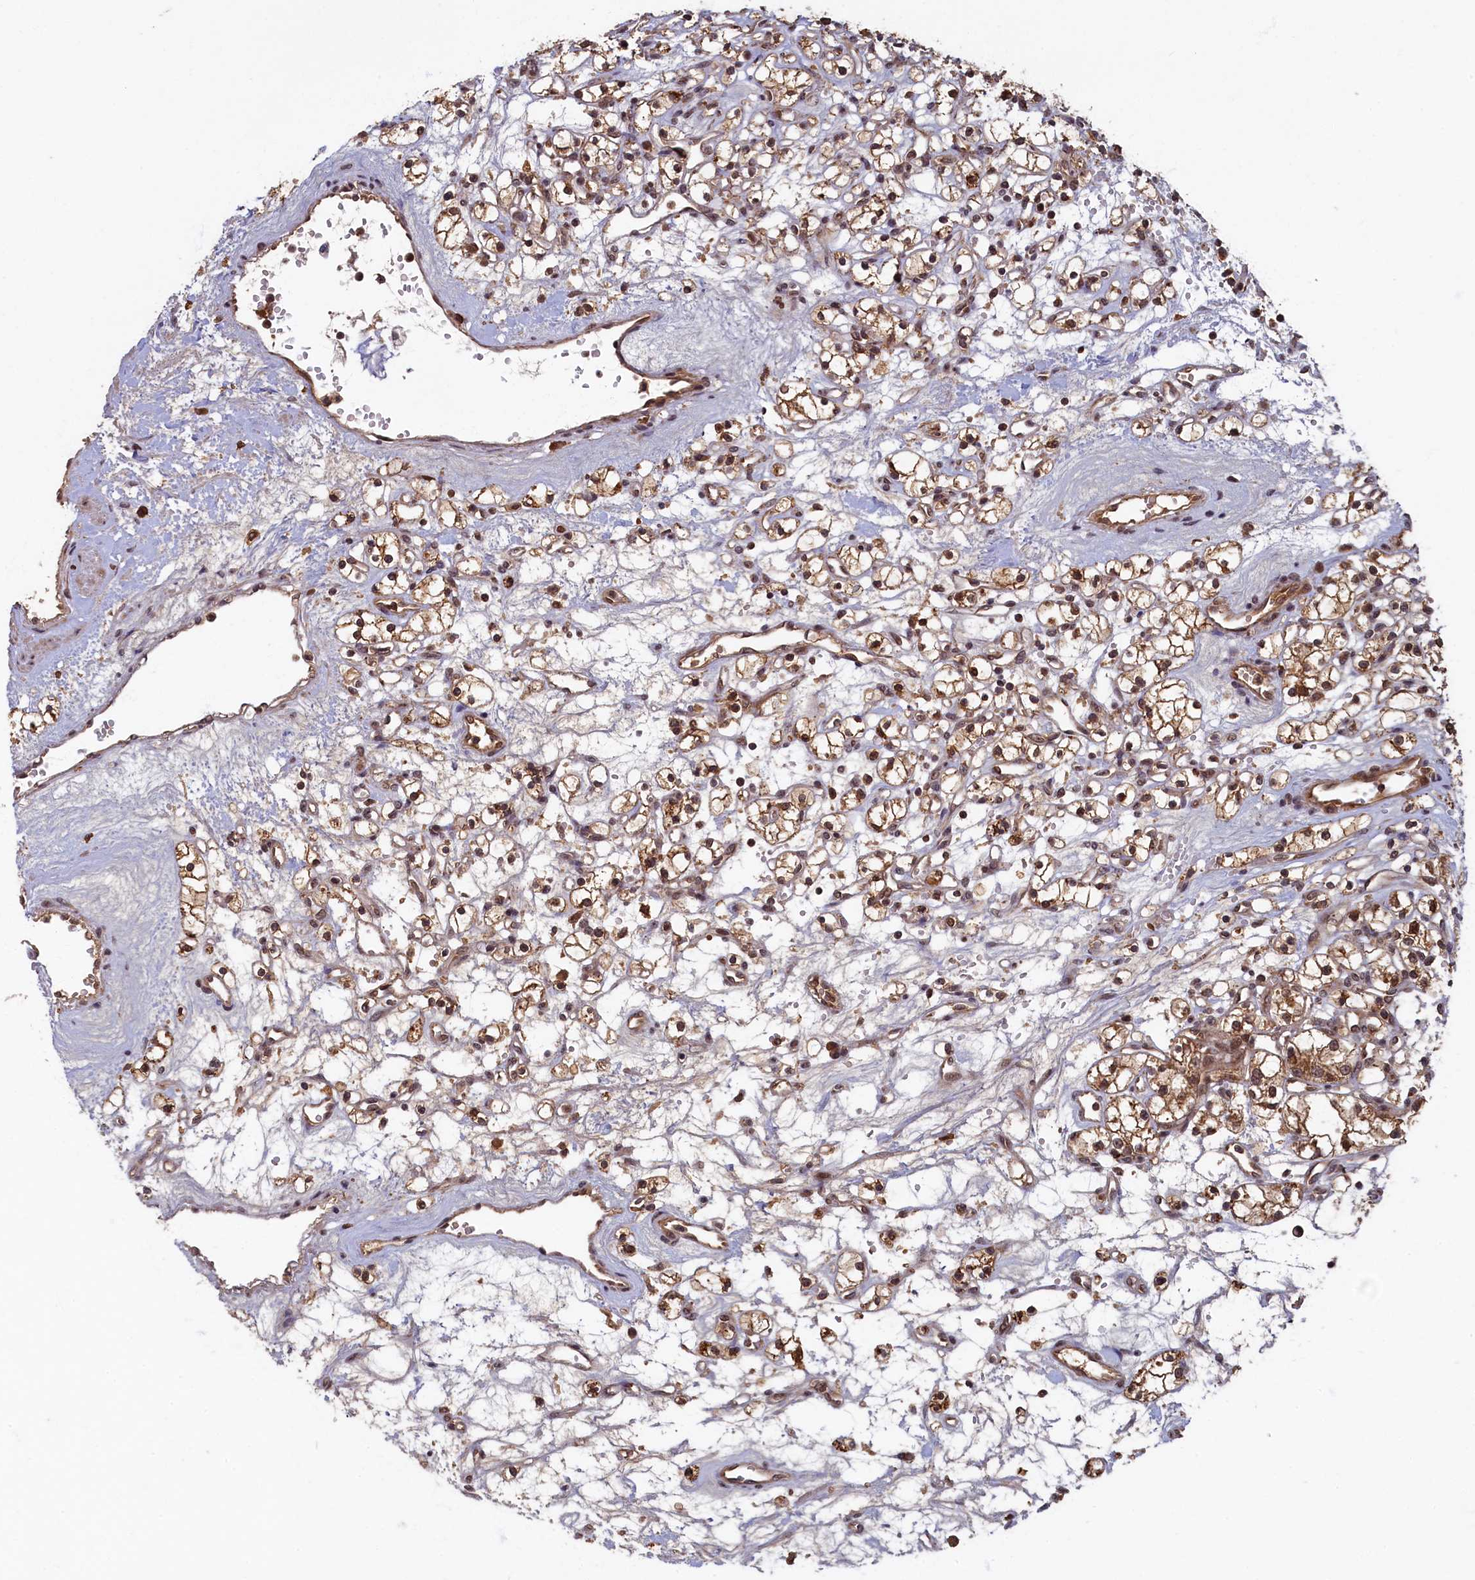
{"staining": {"intensity": "moderate", "quantity": ">75%", "location": "cytoplasmic/membranous,nuclear"}, "tissue": "renal cancer", "cell_type": "Tumor cells", "image_type": "cancer", "snomed": [{"axis": "morphology", "description": "Adenocarcinoma, NOS"}, {"axis": "topography", "description": "Kidney"}], "caption": "This is a micrograph of IHC staining of renal cancer, which shows moderate staining in the cytoplasmic/membranous and nuclear of tumor cells.", "gene": "BRCA1", "patient": {"sex": "female", "age": 59}}